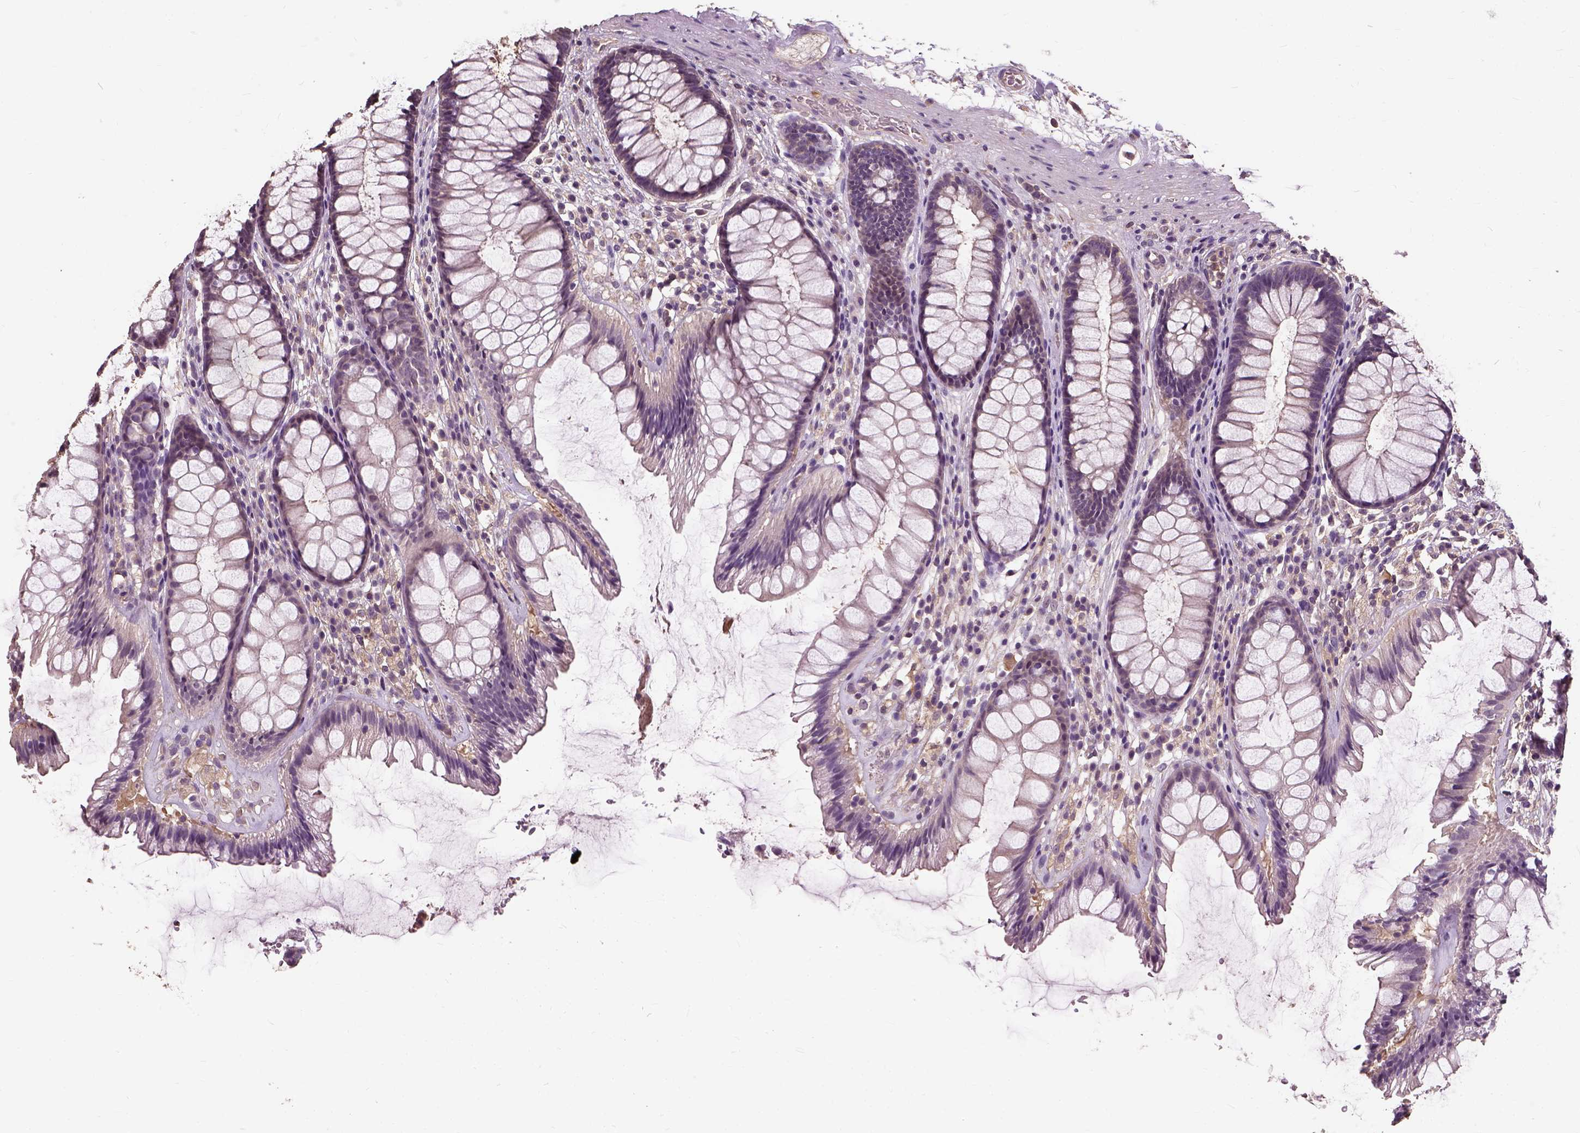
{"staining": {"intensity": "negative", "quantity": "none", "location": "none"}, "tissue": "rectum", "cell_type": "Glandular cells", "image_type": "normal", "snomed": [{"axis": "morphology", "description": "Normal tissue, NOS"}, {"axis": "topography", "description": "Rectum"}], "caption": "Glandular cells show no significant staining in benign rectum. The staining is performed using DAB (3,3'-diaminobenzidine) brown chromogen with nuclei counter-stained in using hematoxylin.", "gene": "PEA15", "patient": {"sex": "male", "age": 72}}